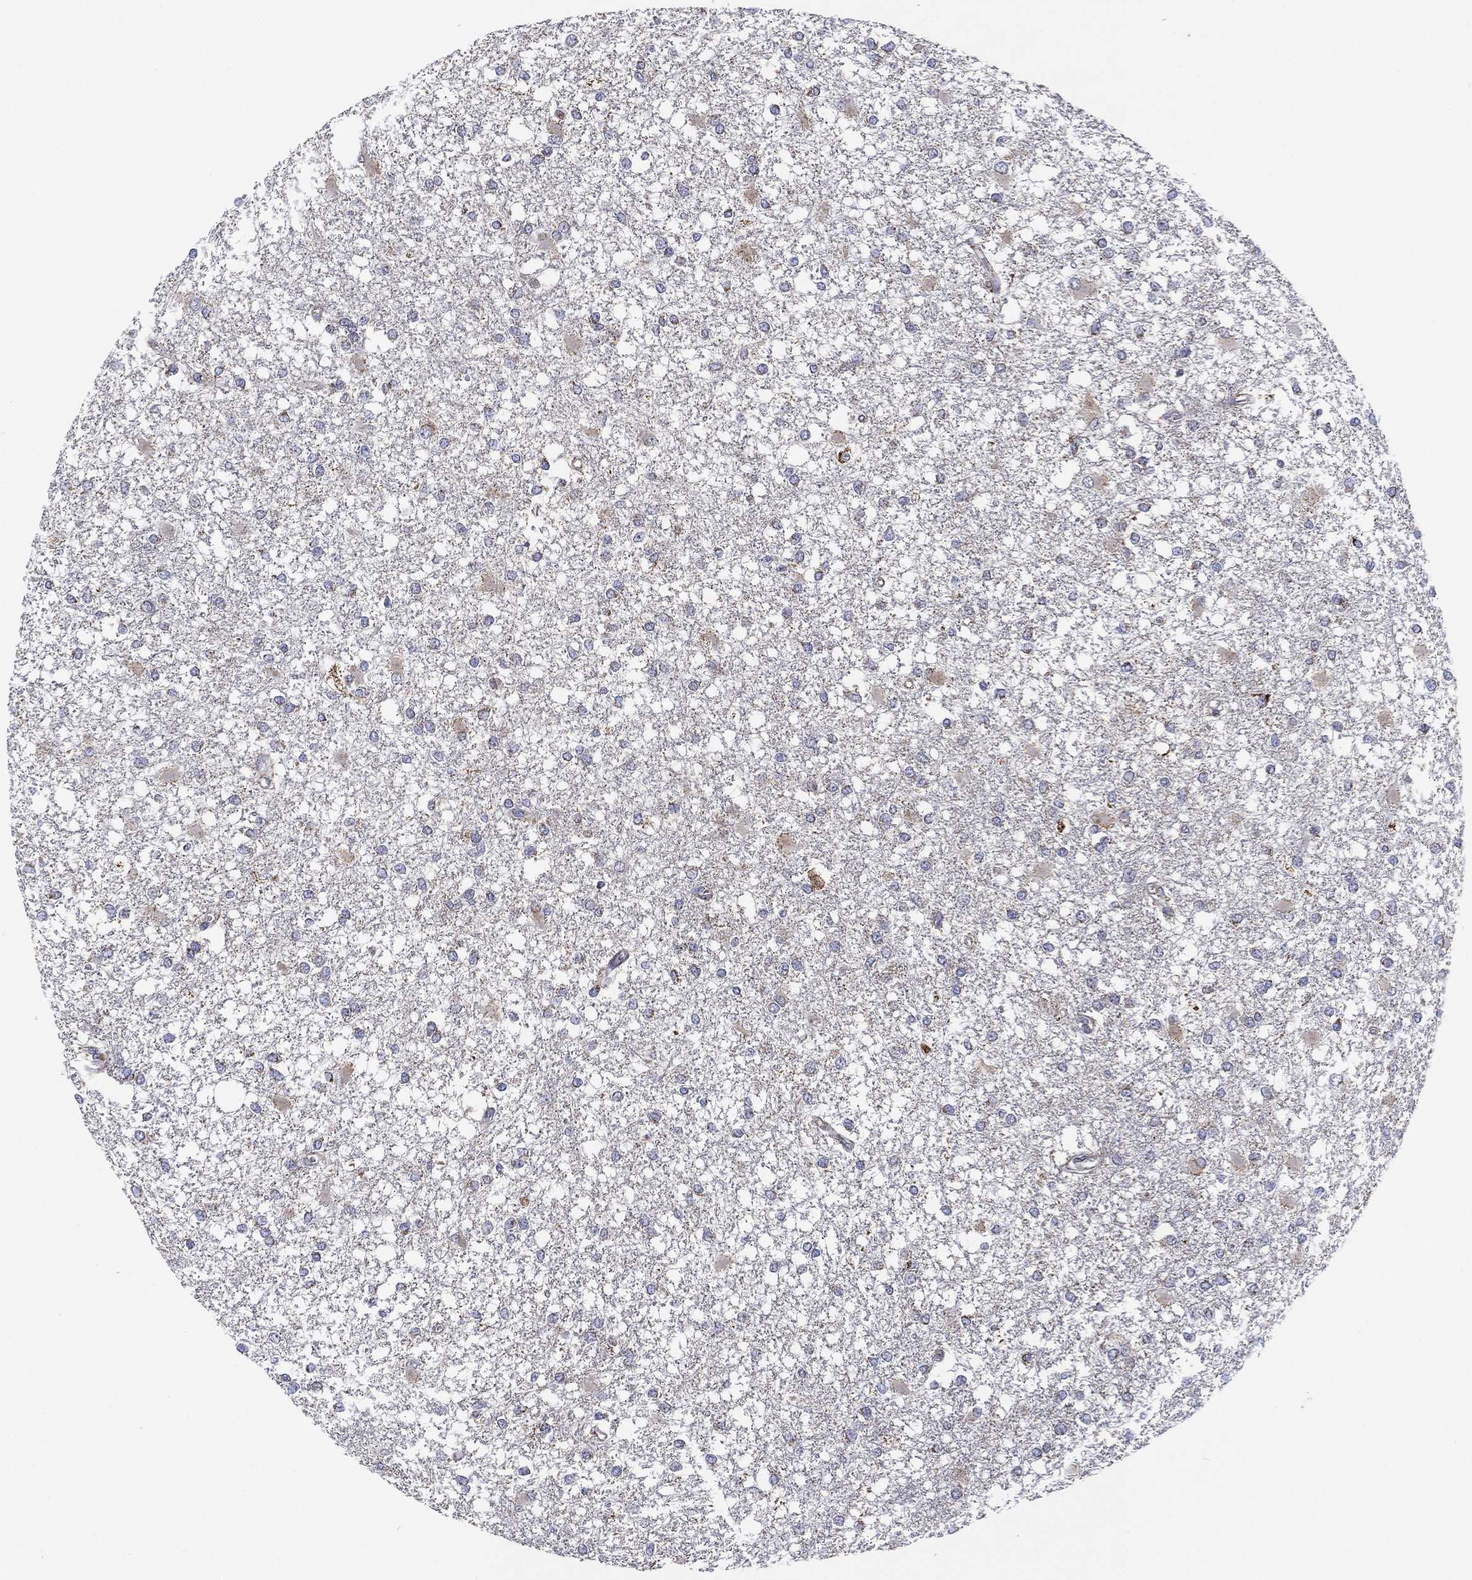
{"staining": {"intensity": "negative", "quantity": "none", "location": "none"}, "tissue": "glioma", "cell_type": "Tumor cells", "image_type": "cancer", "snomed": [{"axis": "morphology", "description": "Glioma, malignant, High grade"}, {"axis": "topography", "description": "Cerebral cortex"}], "caption": "Protein analysis of glioma demonstrates no significant positivity in tumor cells.", "gene": "PPP2R5A", "patient": {"sex": "male", "age": 79}}